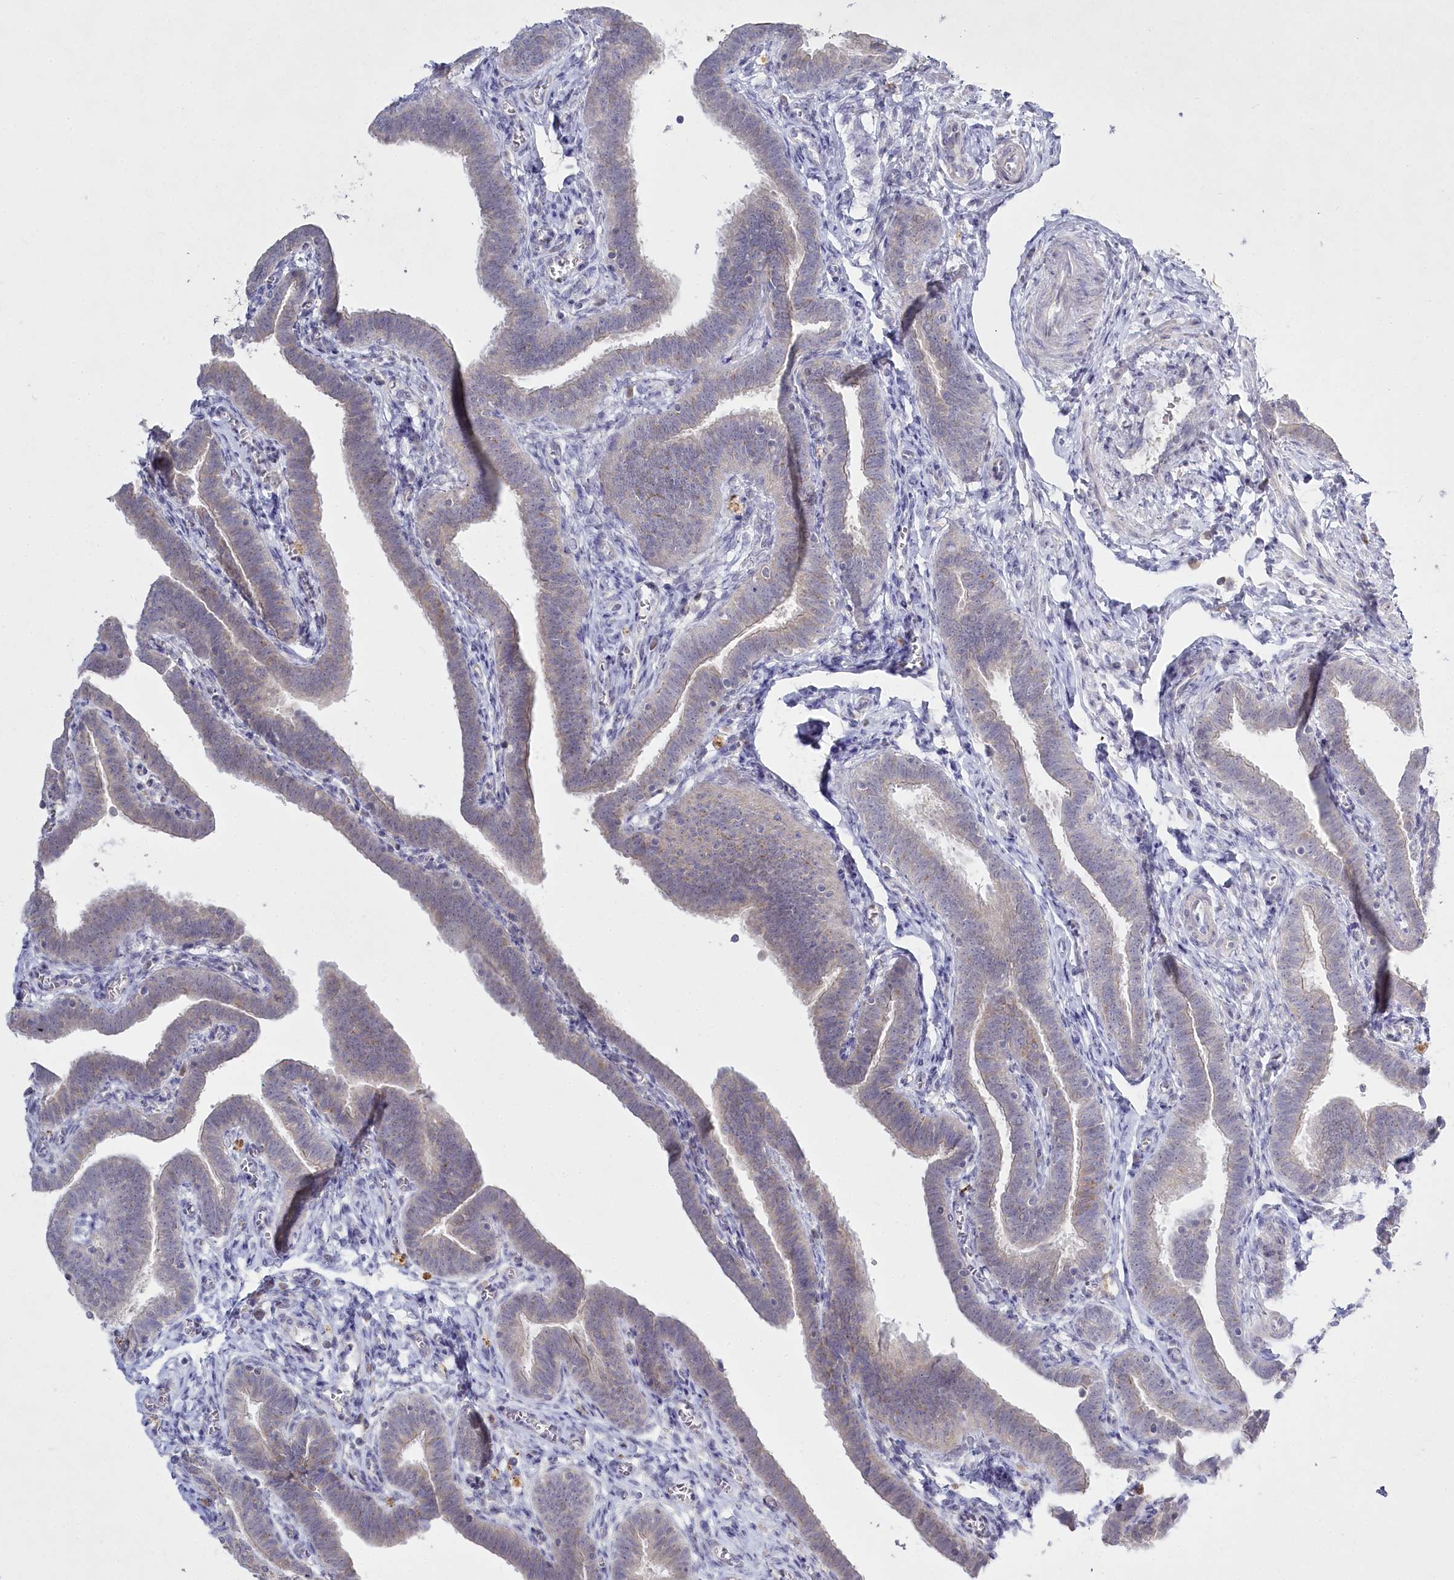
{"staining": {"intensity": "weak", "quantity": "<25%", "location": "cytoplasmic/membranous"}, "tissue": "fallopian tube", "cell_type": "Glandular cells", "image_type": "normal", "snomed": [{"axis": "morphology", "description": "Normal tissue, NOS"}, {"axis": "topography", "description": "Fallopian tube"}], "caption": "IHC of benign fallopian tube displays no positivity in glandular cells.", "gene": "ABITRAM", "patient": {"sex": "female", "age": 36}}